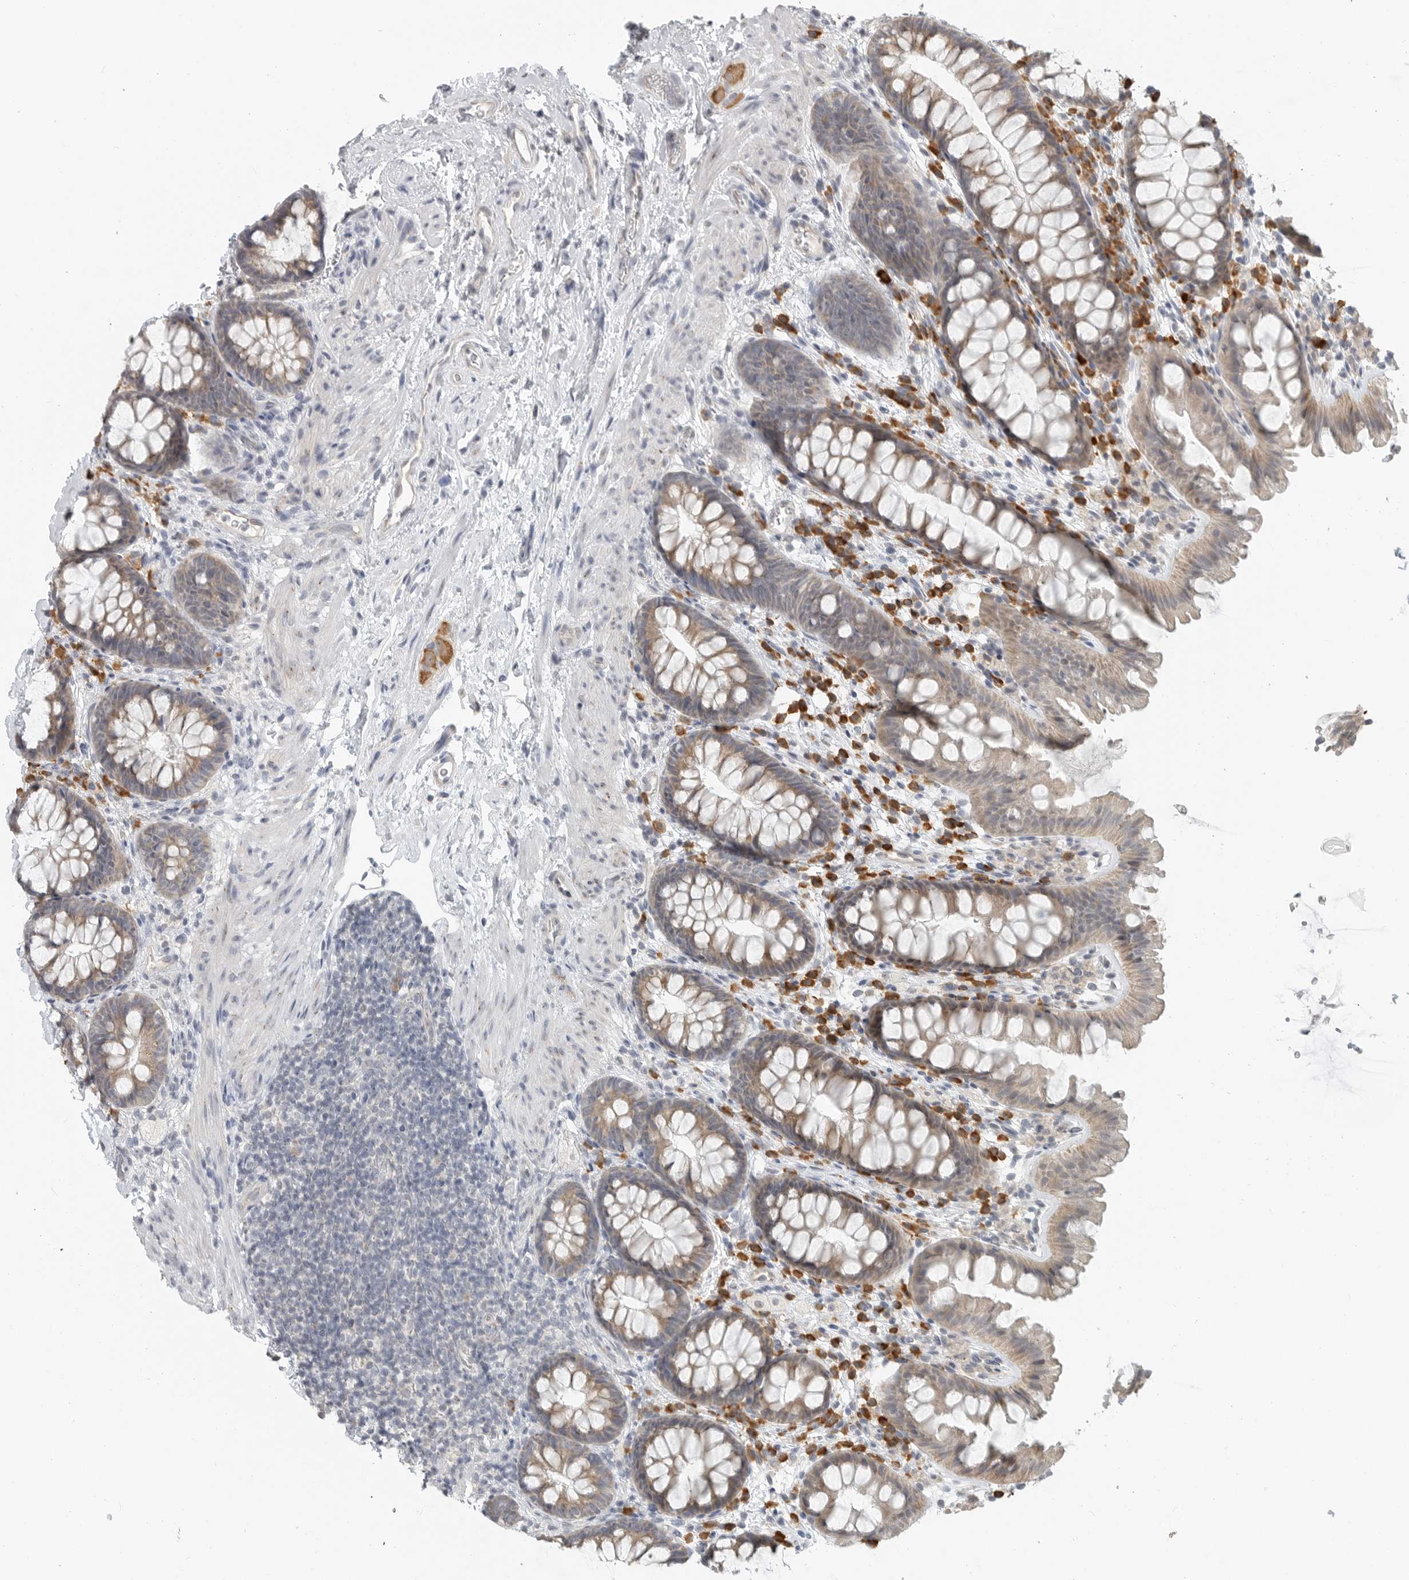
{"staining": {"intensity": "weak", "quantity": "25%-75%", "location": "cytoplasmic/membranous"}, "tissue": "colon", "cell_type": "Endothelial cells", "image_type": "normal", "snomed": [{"axis": "morphology", "description": "Normal tissue, NOS"}, {"axis": "topography", "description": "Colon"}], "caption": "This histopathology image reveals immunohistochemistry staining of unremarkable human colon, with low weak cytoplasmic/membranous expression in approximately 25%-75% of endothelial cells.", "gene": "IL12RB2", "patient": {"sex": "female", "age": 62}}